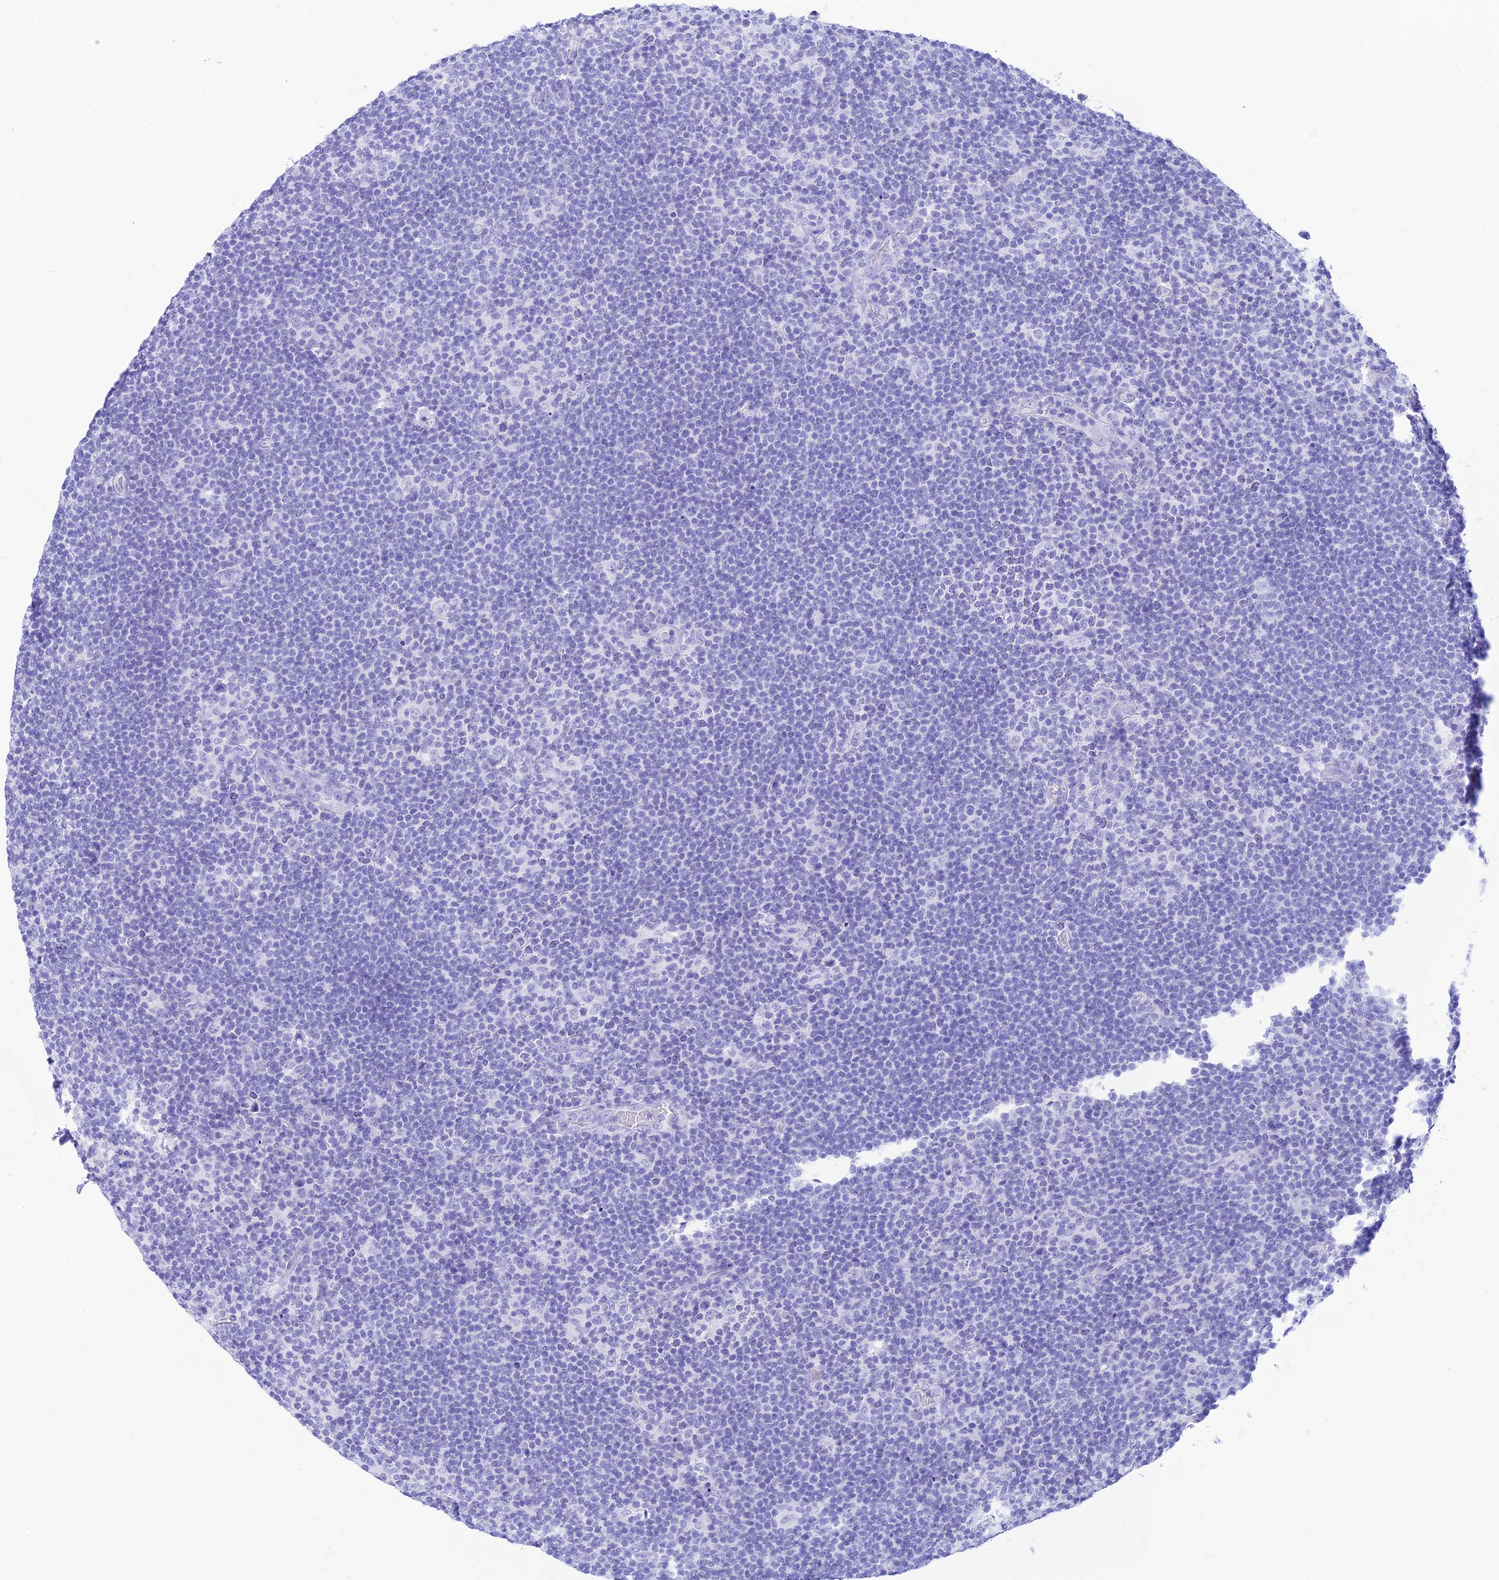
{"staining": {"intensity": "negative", "quantity": "none", "location": "none"}, "tissue": "lymphoma", "cell_type": "Tumor cells", "image_type": "cancer", "snomed": [{"axis": "morphology", "description": "Hodgkin's disease, NOS"}, {"axis": "topography", "description": "Lymph node"}], "caption": "Hodgkin's disease stained for a protein using immunohistochemistry (IHC) displays no expression tumor cells.", "gene": "PRNP", "patient": {"sex": "female", "age": 57}}